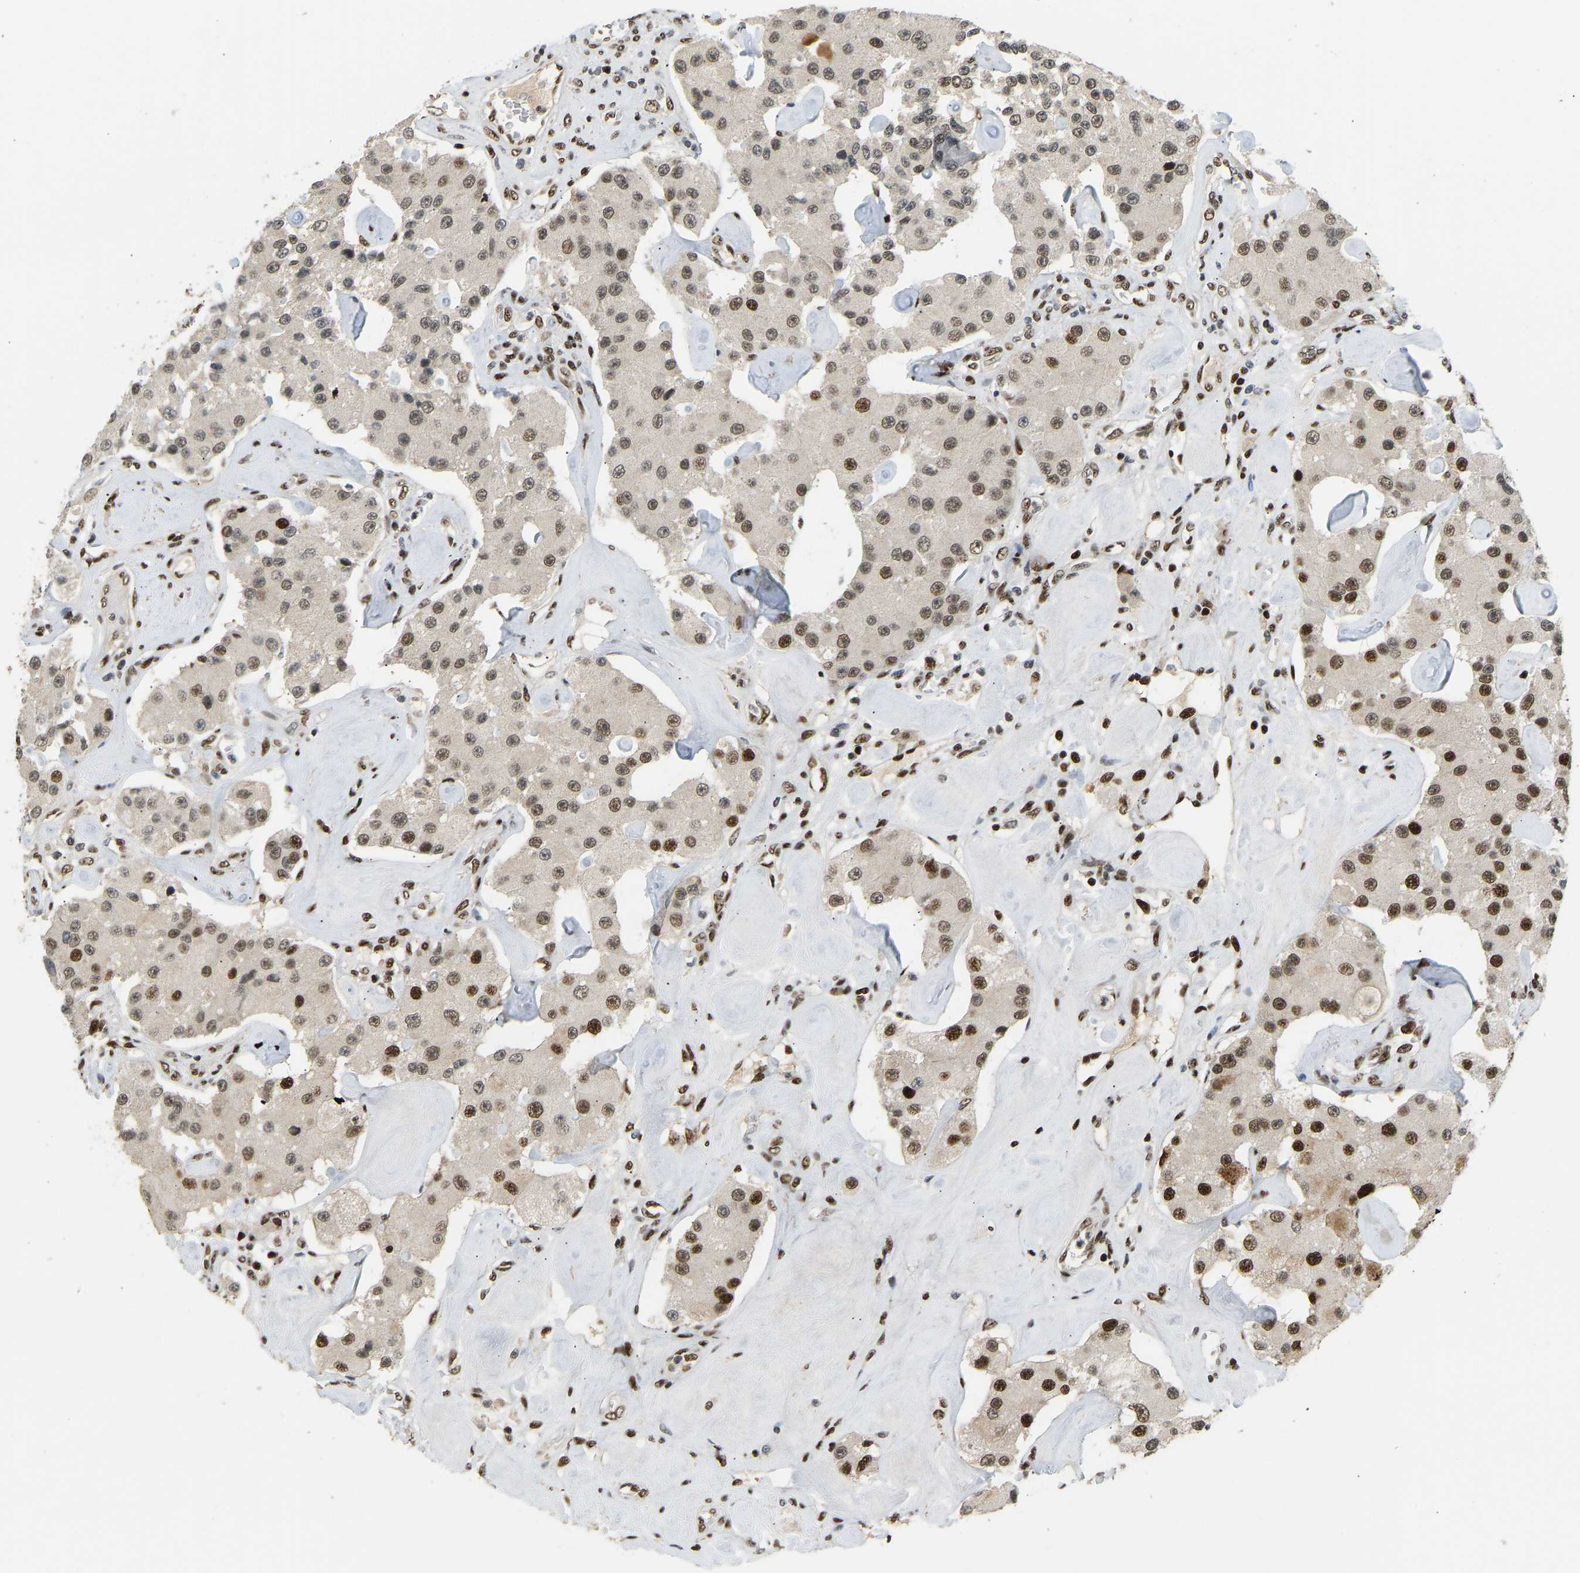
{"staining": {"intensity": "strong", "quantity": "25%-75%", "location": "nuclear"}, "tissue": "carcinoid", "cell_type": "Tumor cells", "image_type": "cancer", "snomed": [{"axis": "morphology", "description": "Carcinoid, malignant, NOS"}, {"axis": "topography", "description": "Pancreas"}], "caption": "Immunohistochemistry (IHC) histopathology image of human malignant carcinoid stained for a protein (brown), which shows high levels of strong nuclear positivity in about 25%-75% of tumor cells.", "gene": "FOXK1", "patient": {"sex": "male", "age": 41}}